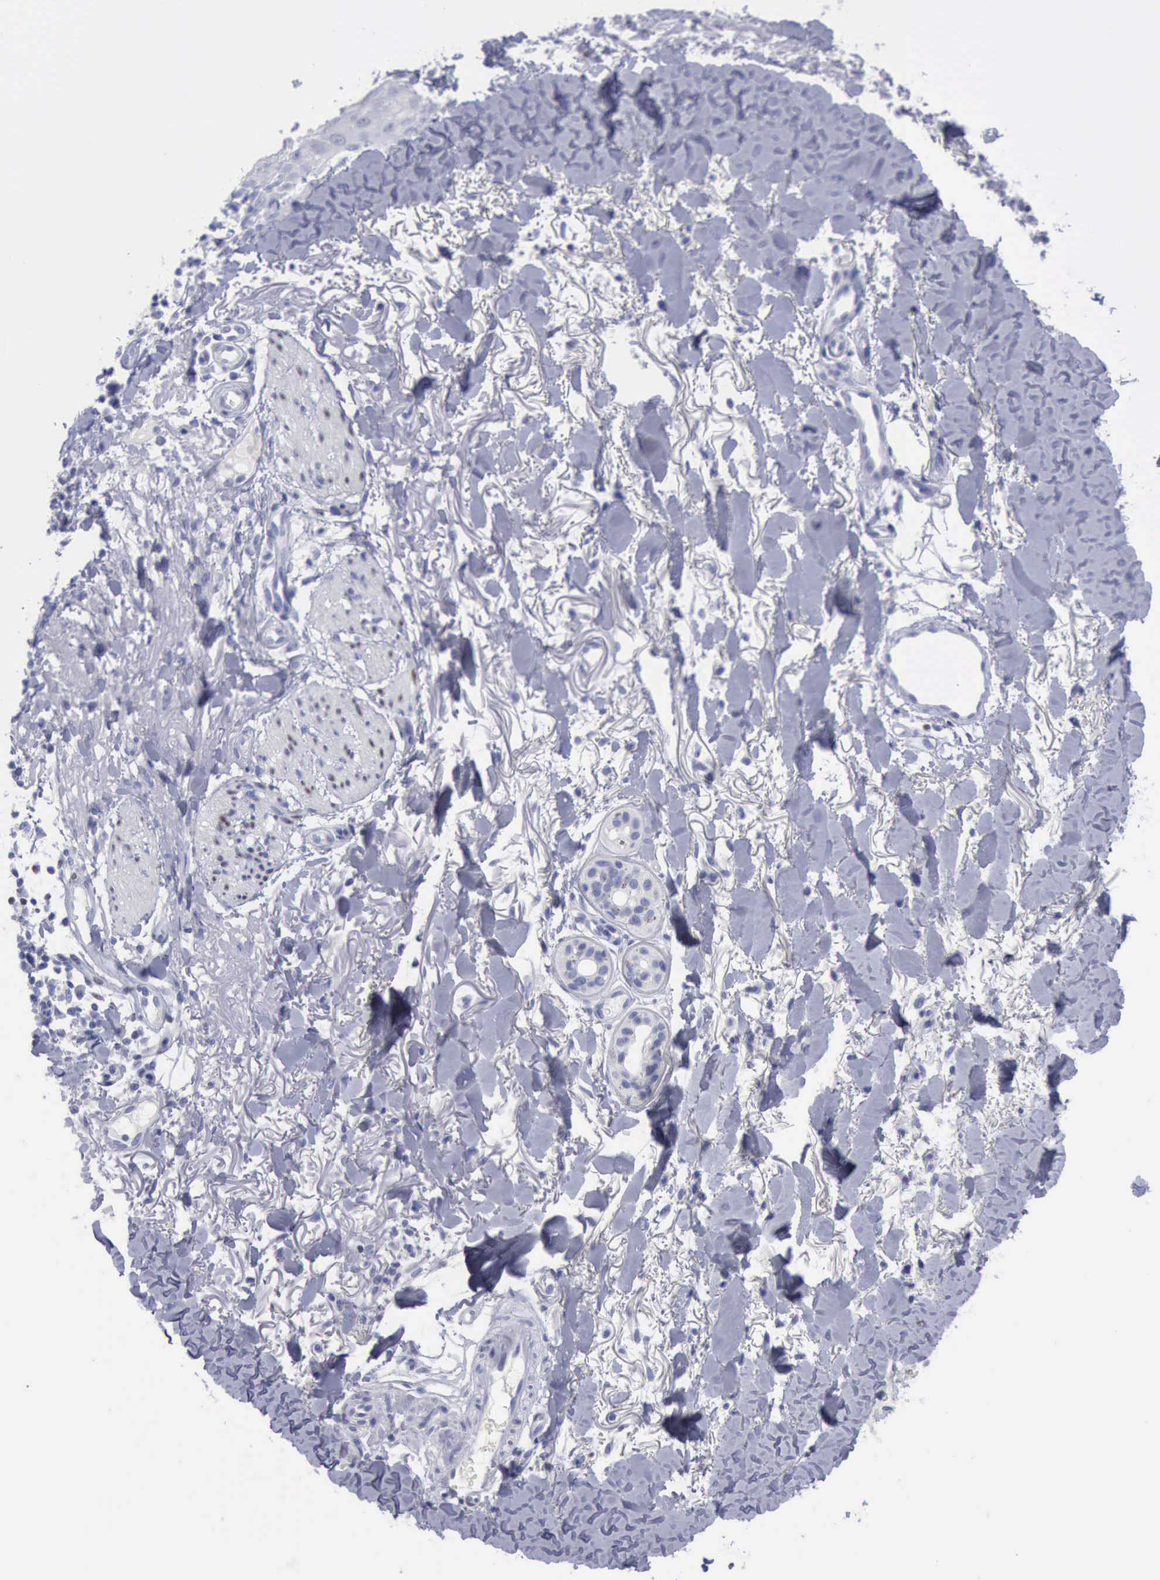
{"staining": {"intensity": "negative", "quantity": "none", "location": "none"}, "tissue": "skin cancer", "cell_type": "Tumor cells", "image_type": "cancer", "snomed": [{"axis": "morphology", "description": "Basal cell carcinoma"}, {"axis": "topography", "description": "Skin"}], "caption": "The IHC histopathology image has no significant staining in tumor cells of basal cell carcinoma (skin) tissue.", "gene": "SATB2", "patient": {"sex": "female", "age": 81}}